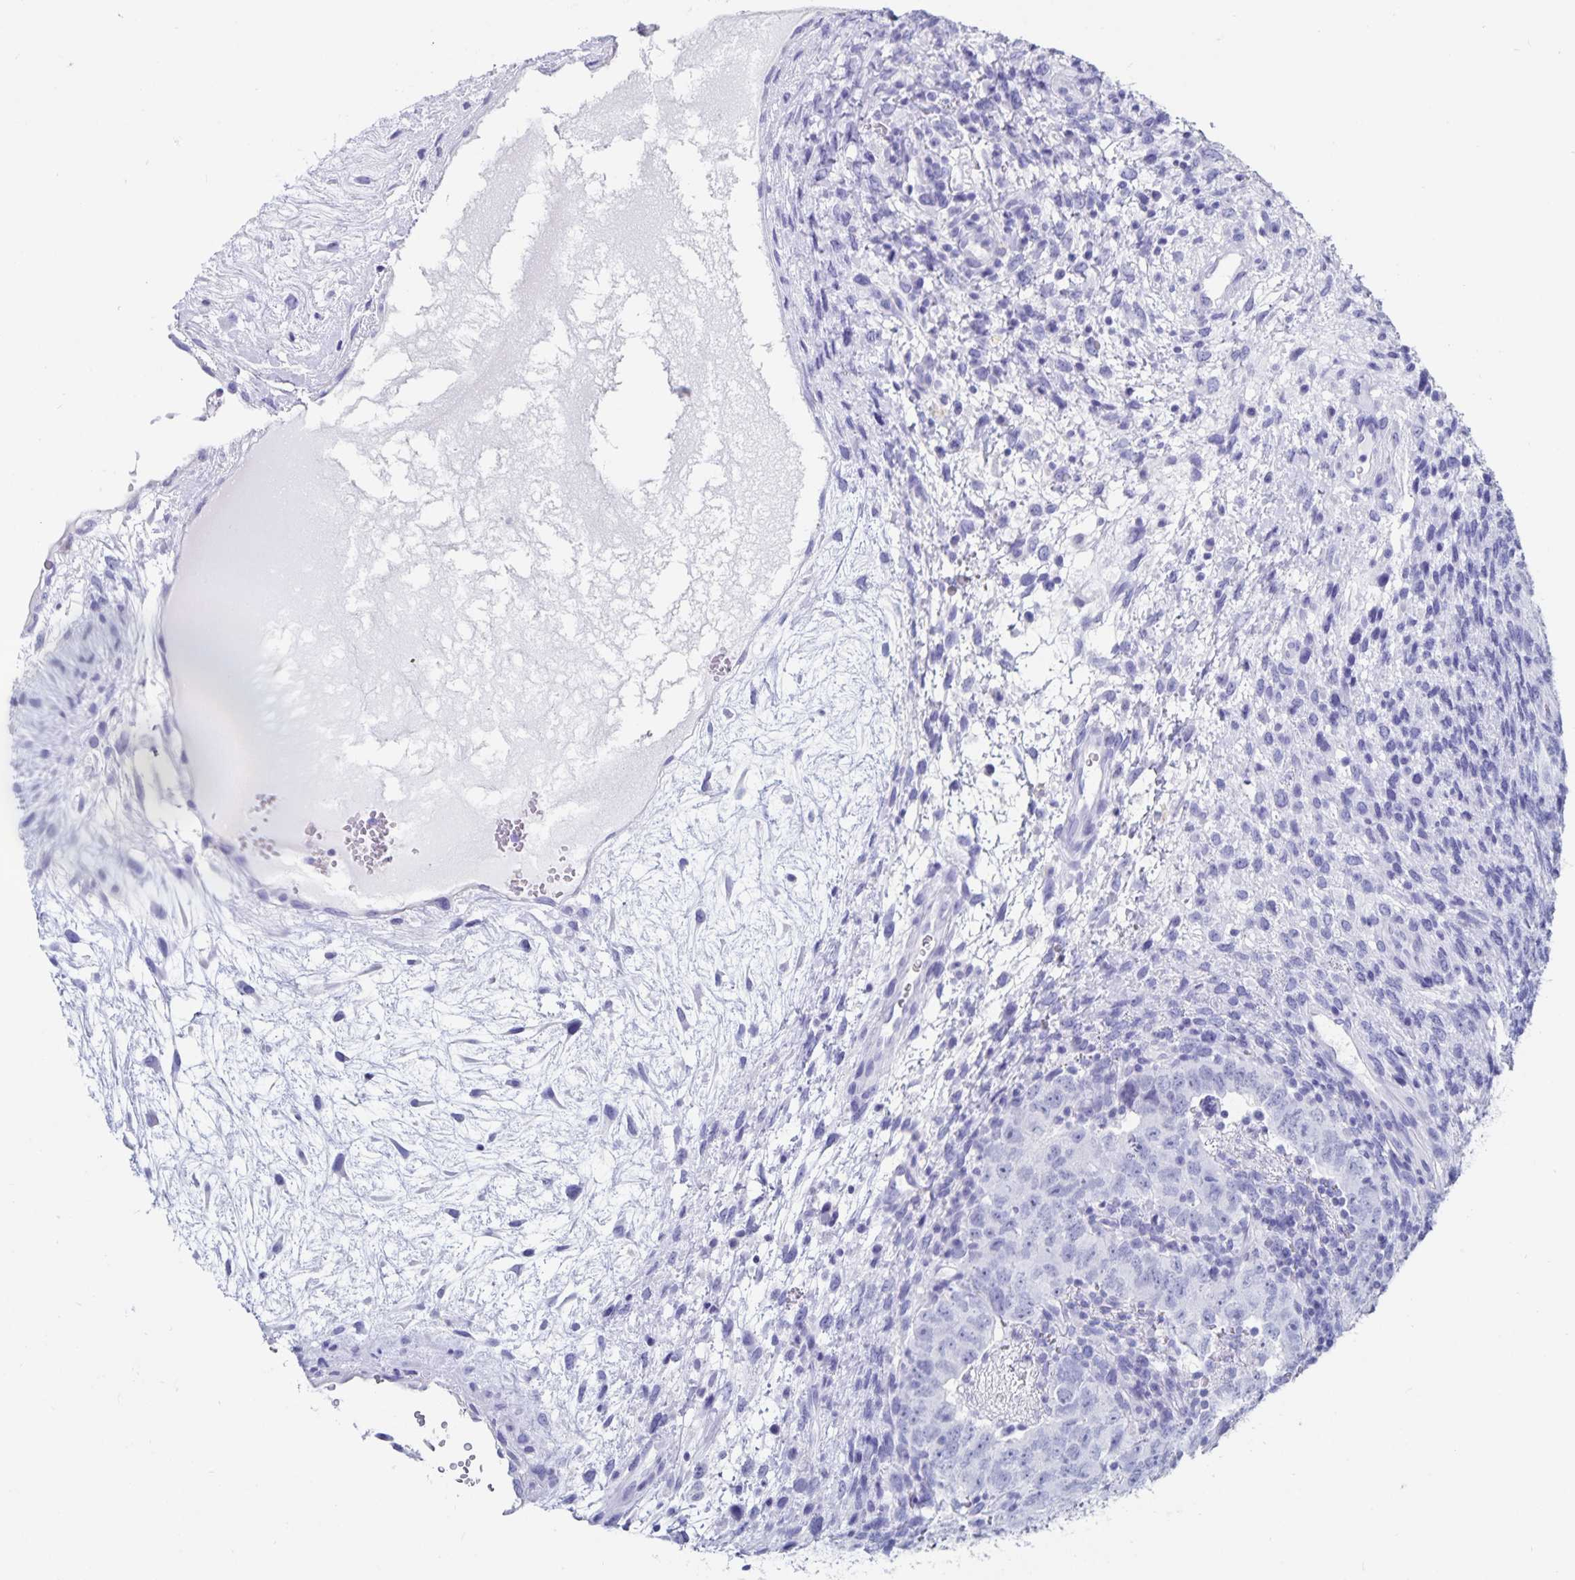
{"staining": {"intensity": "negative", "quantity": "none", "location": "none"}, "tissue": "testis cancer", "cell_type": "Tumor cells", "image_type": "cancer", "snomed": [{"axis": "morphology", "description": "Carcinoma, Embryonal, NOS"}, {"axis": "topography", "description": "Testis"}], "caption": "Tumor cells show no significant protein staining in testis embryonal carcinoma.", "gene": "C19orf73", "patient": {"sex": "male", "age": 24}}